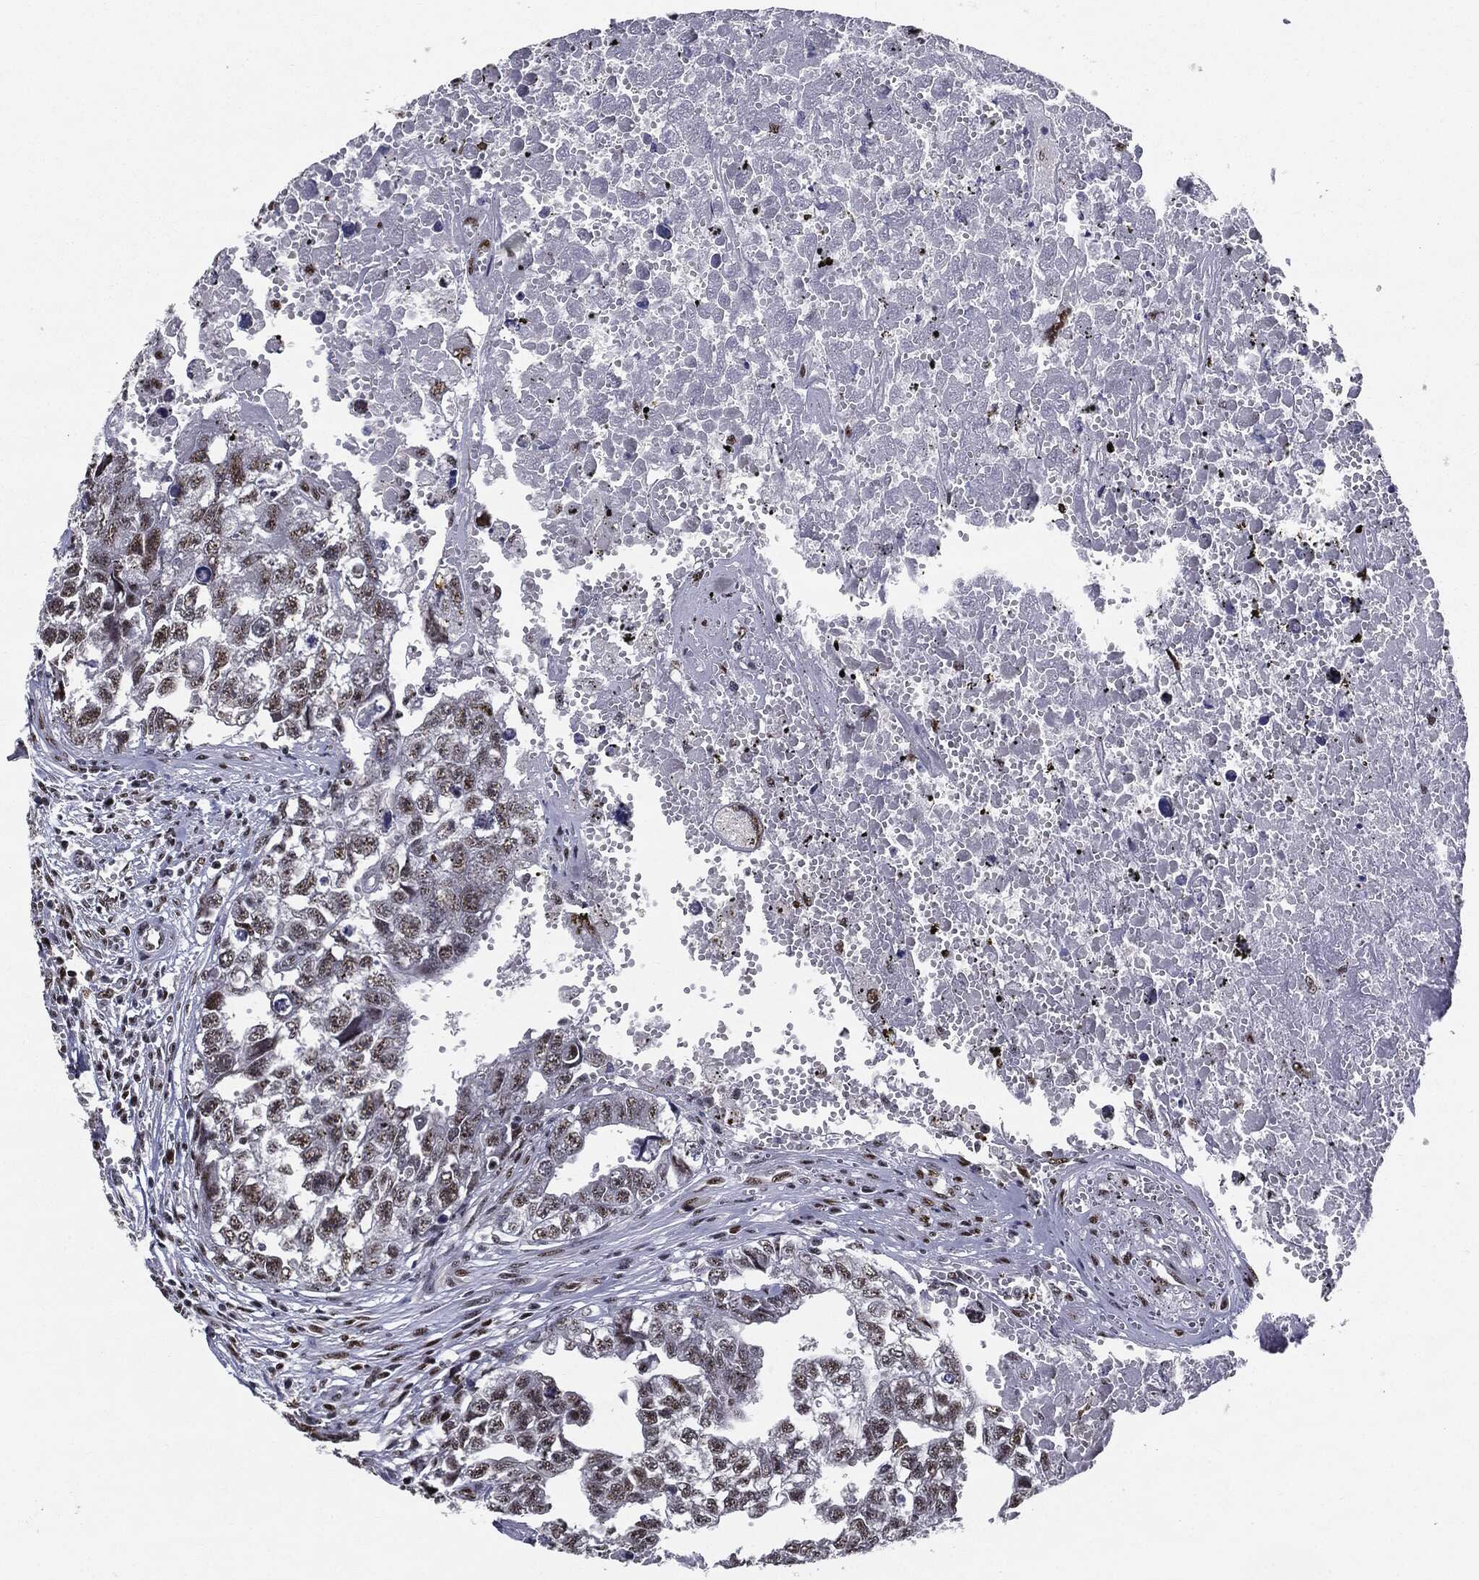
{"staining": {"intensity": "weak", "quantity": "<25%", "location": "nuclear"}, "tissue": "testis cancer", "cell_type": "Tumor cells", "image_type": "cancer", "snomed": [{"axis": "morphology", "description": "Seminoma, NOS"}, {"axis": "morphology", "description": "Carcinoma, Embryonal, NOS"}, {"axis": "topography", "description": "Testis"}], "caption": "The photomicrograph displays no staining of tumor cells in testis seminoma.", "gene": "JUN", "patient": {"sex": "male", "age": 22}}